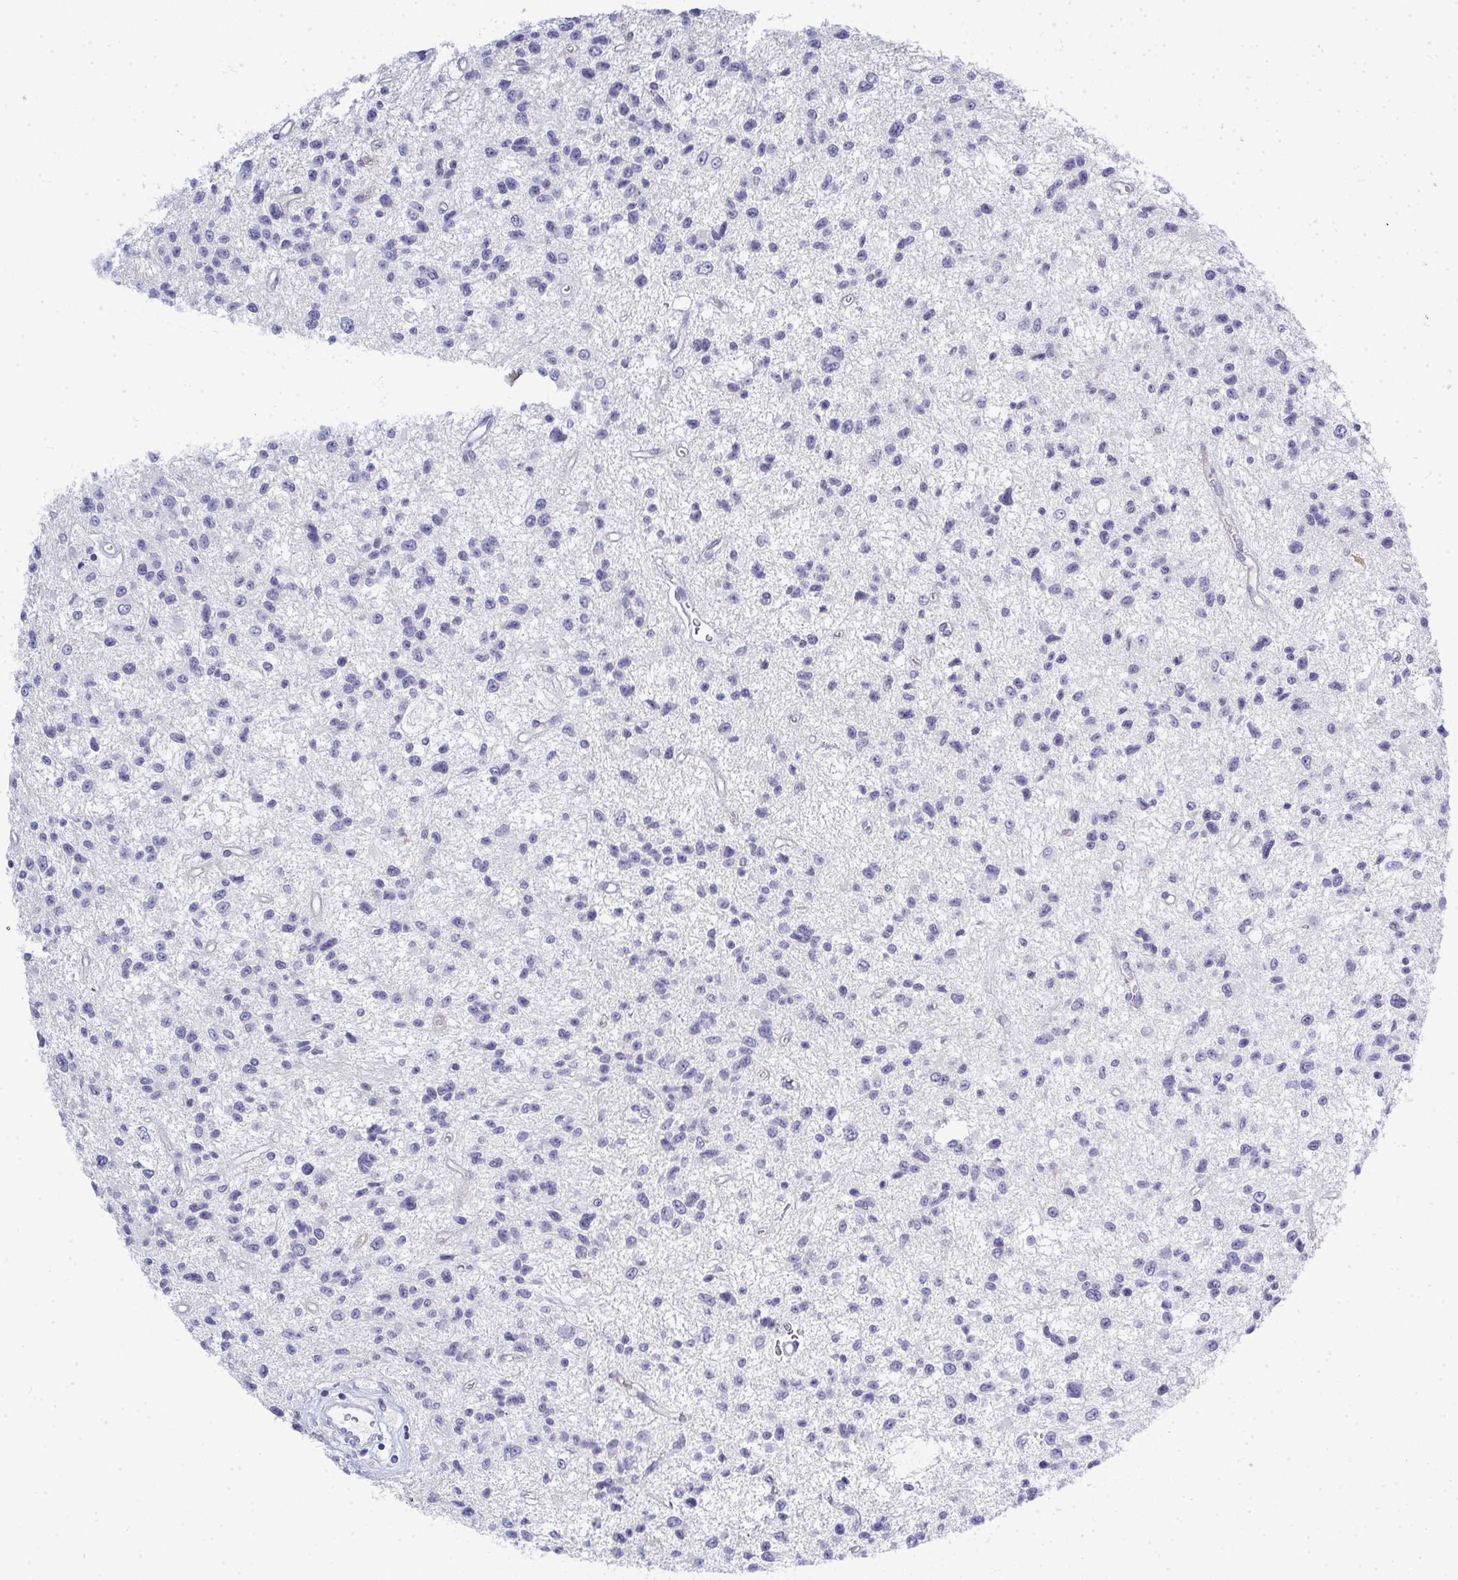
{"staining": {"intensity": "negative", "quantity": "none", "location": "none"}, "tissue": "glioma", "cell_type": "Tumor cells", "image_type": "cancer", "snomed": [{"axis": "morphology", "description": "Glioma, malignant, Low grade"}, {"axis": "topography", "description": "Brain"}], "caption": "There is no significant positivity in tumor cells of malignant glioma (low-grade). (DAB IHC, high magnification).", "gene": "TMEM82", "patient": {"sex": "male", "age": 43}}